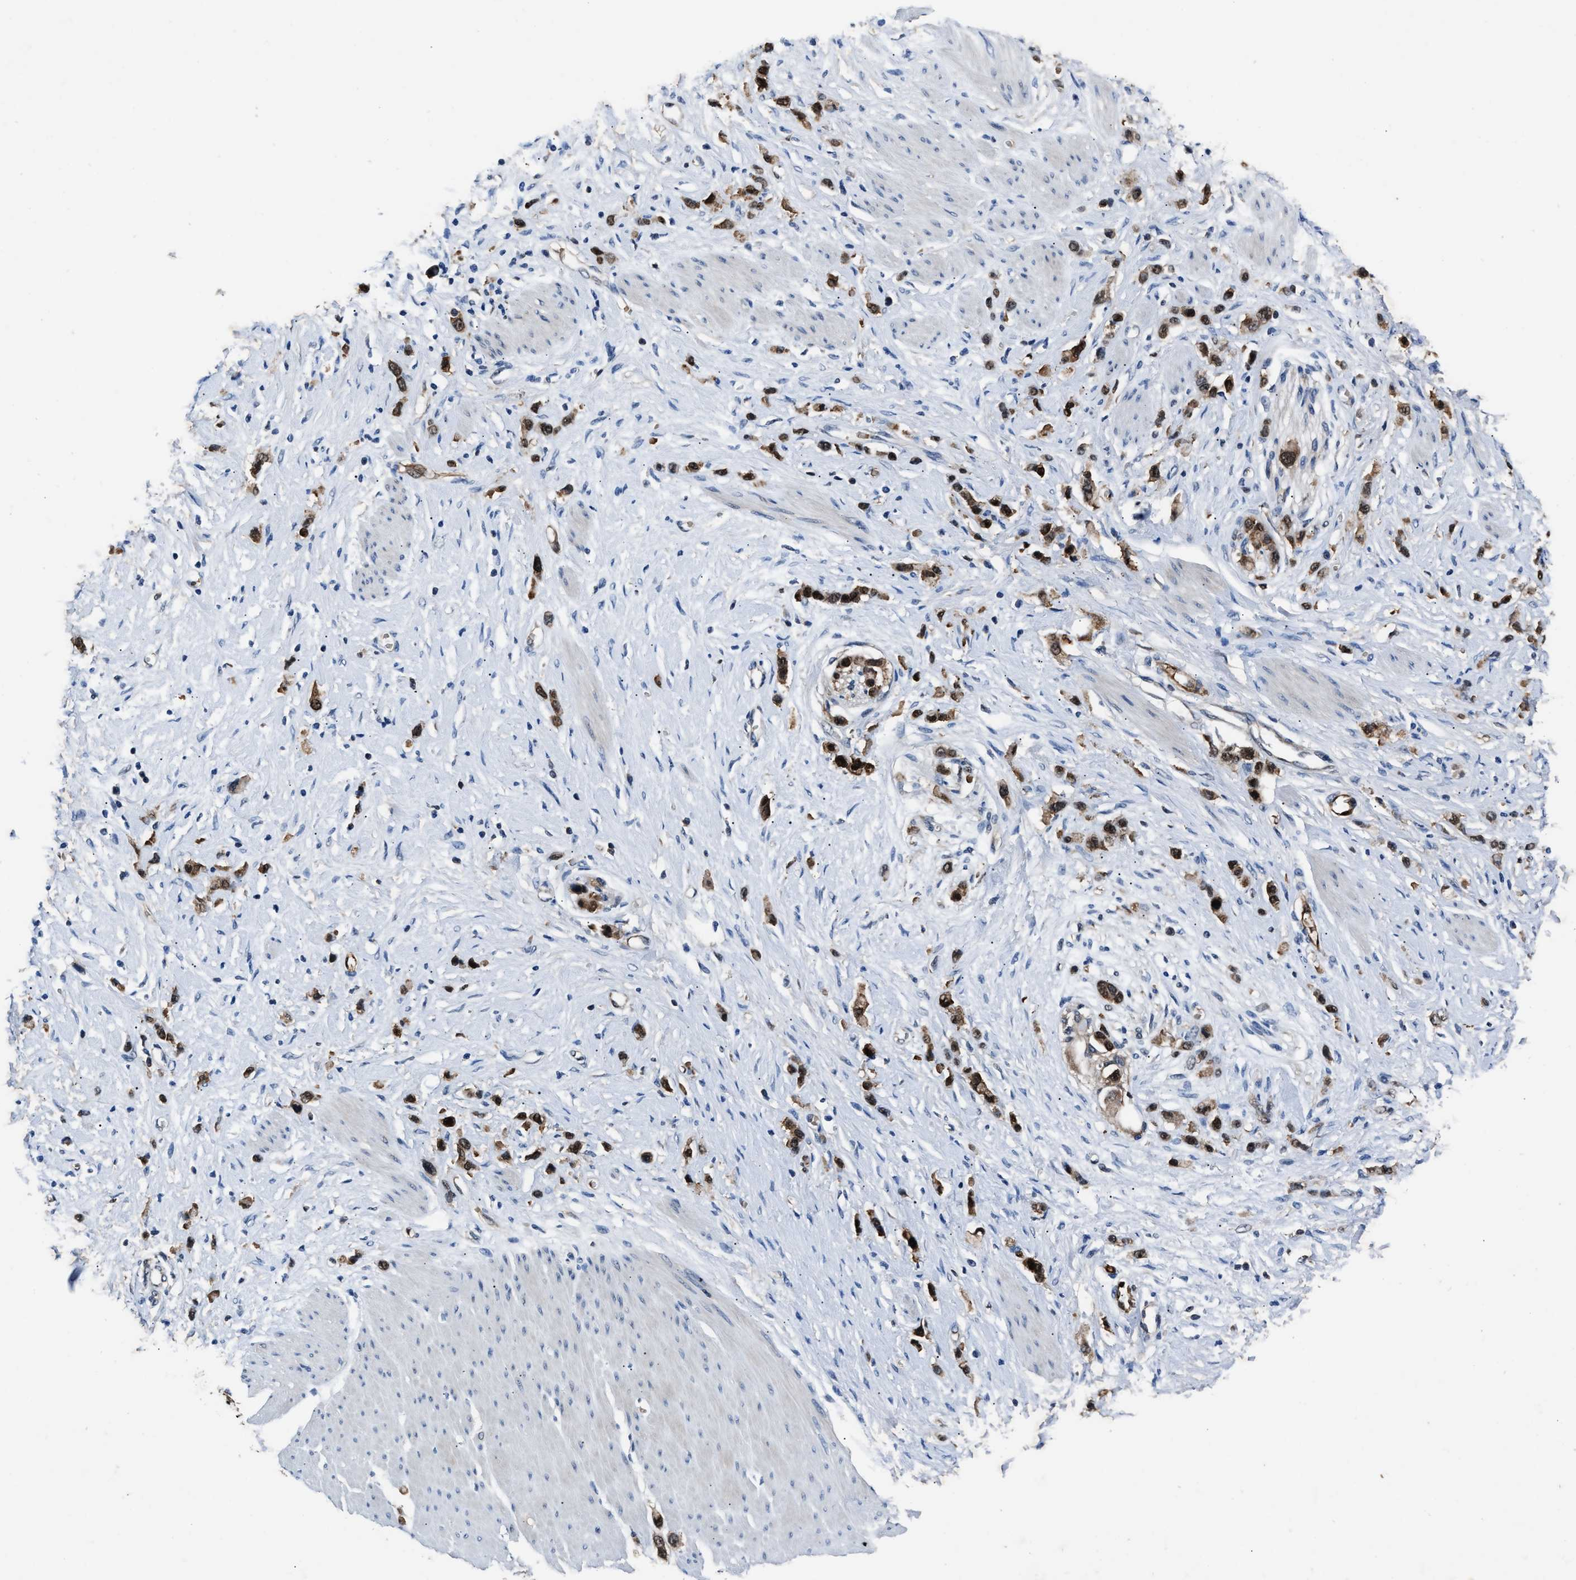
{"staining": {"intensity": "strong", "quantity": "25%-75%", "location": "cytoplasmic/membranous,nuclear"}, "tissue": "stomach cancer", "cell_type": "Tumor cells", "image_type": "cancer", "snomed": [{"axis": "morphology", "description": "Adenocarcinoma, NOS"}, {"axis": "topography", "description": "Stomach"}], "caption": "Protein staining by immunohistochemistry (IHC) reveals strong cytoplasmic/membranous and nuclear positivity in approximately 25%-75% of tumor cells in stomach cancer.", "gene": "PPA1", "patient": {"sex": "female", "age": 65}}